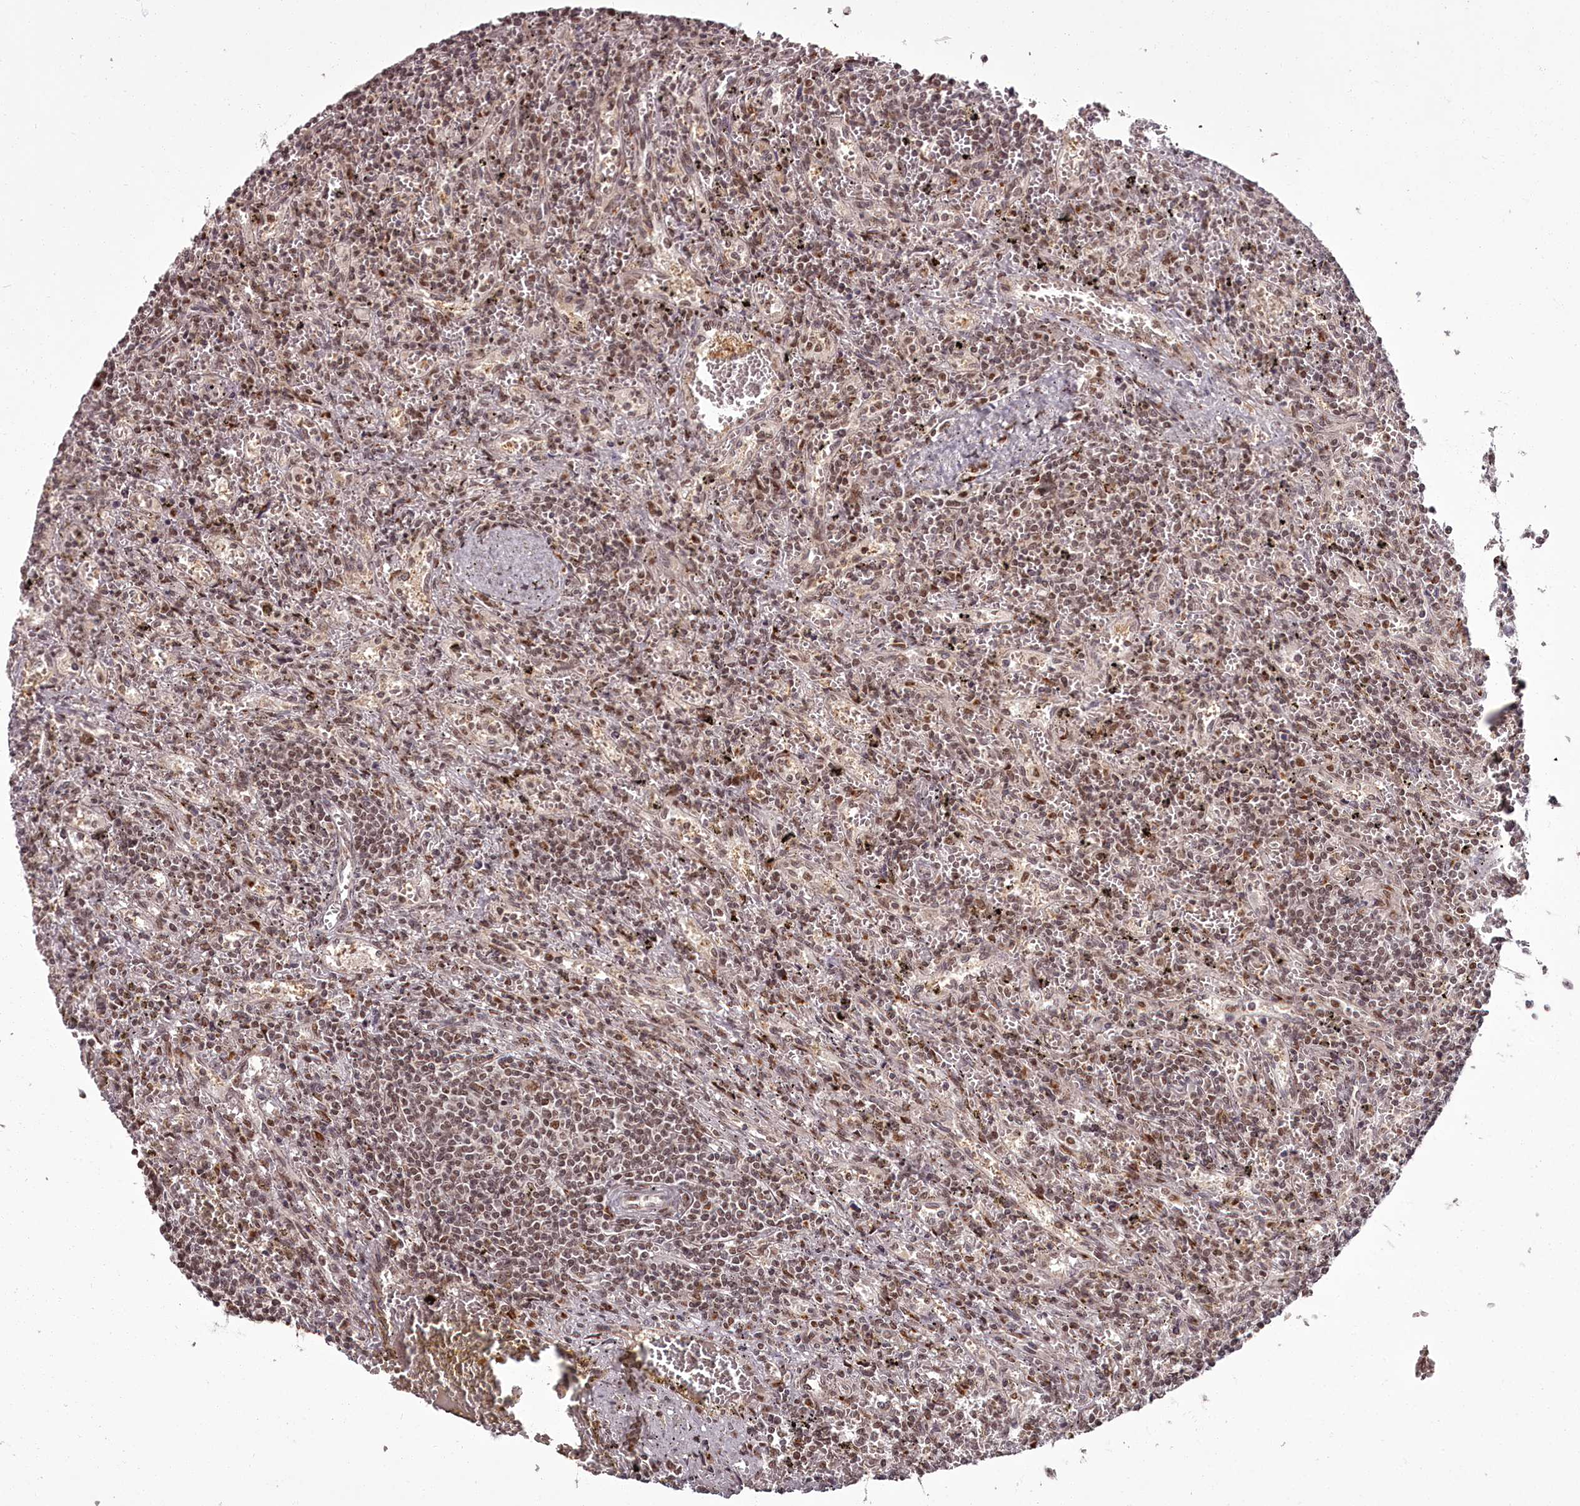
{"staining": {"intensity": "weak", "quantity": ">75%", "location": "nuclear"}, "tissue": "lymphoma", "cell_type": "Tumor cells", "image_type": "cancer", "snomed": [{"axis": "morphology", "description": "Malignant lymphoma, non-Hodgkin's type, Low grade"}, {"axis": "topography", "description": "Spleen"}], "caption": "Immunohistochemistry (IHC) (DAB (3,3'-diaminobenzidine)) staining of lymphoma shows weak nuclear protein positivity in approximately >75% of tumor cells.", "gene": "CEP83", "patient": {"sex": "male", "age": 76}}